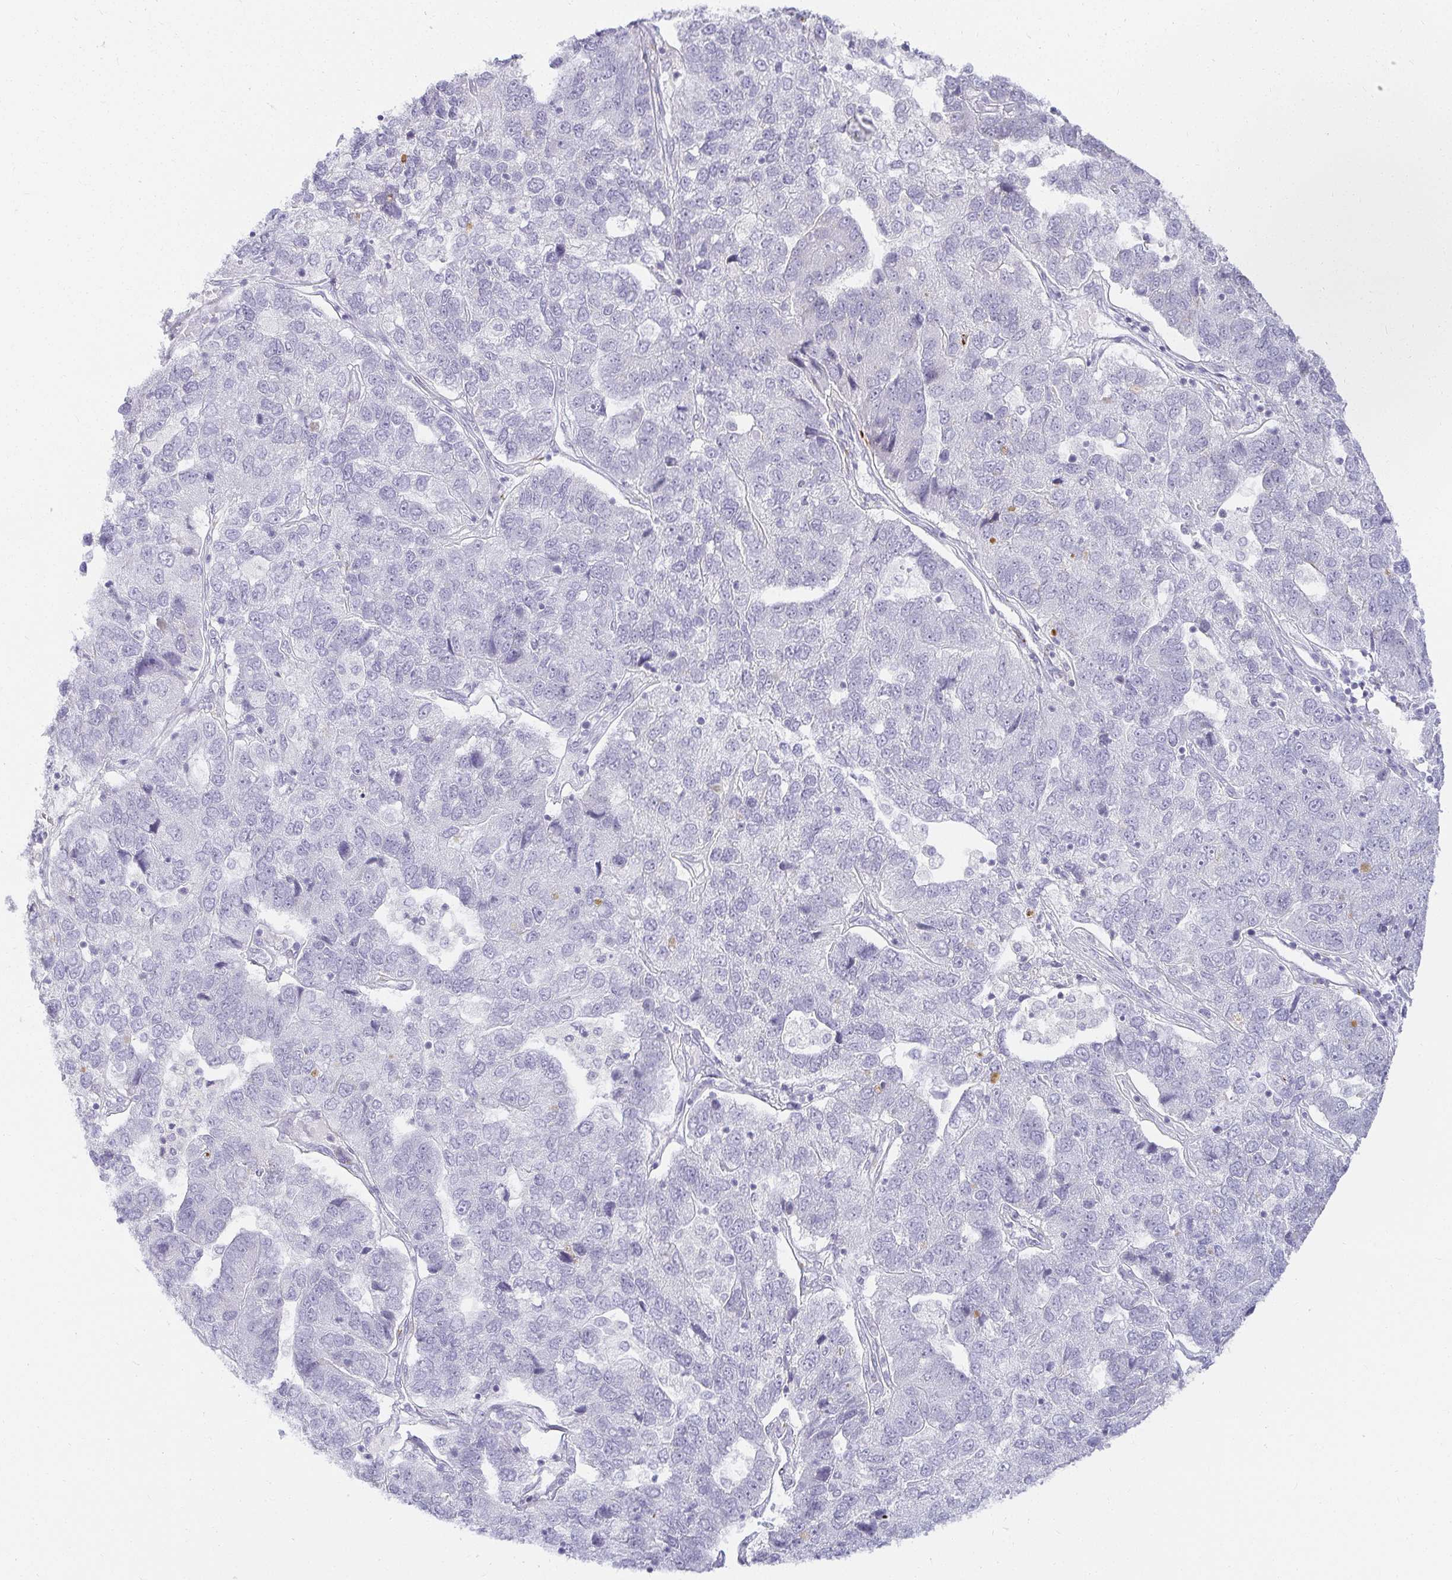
{"staining": {"intensity": "negative", "quantity": "none", "location": "none"}, "tissue": "pancreatic cancer", "cell_type": "Tumor cells", "image_type": "cancer", "snomed": [{"axis": "morphology", "description": "Adenocarcinoma, NOS"}, {"axis": "topography", "description": "Pancreas"}], "caption": "This is an IHC photomicrograph of human pancreatic cancer. There is no expression in tumor cells.", "gene": "ACAN", "patient": {"sex": "female", "age": 61}}